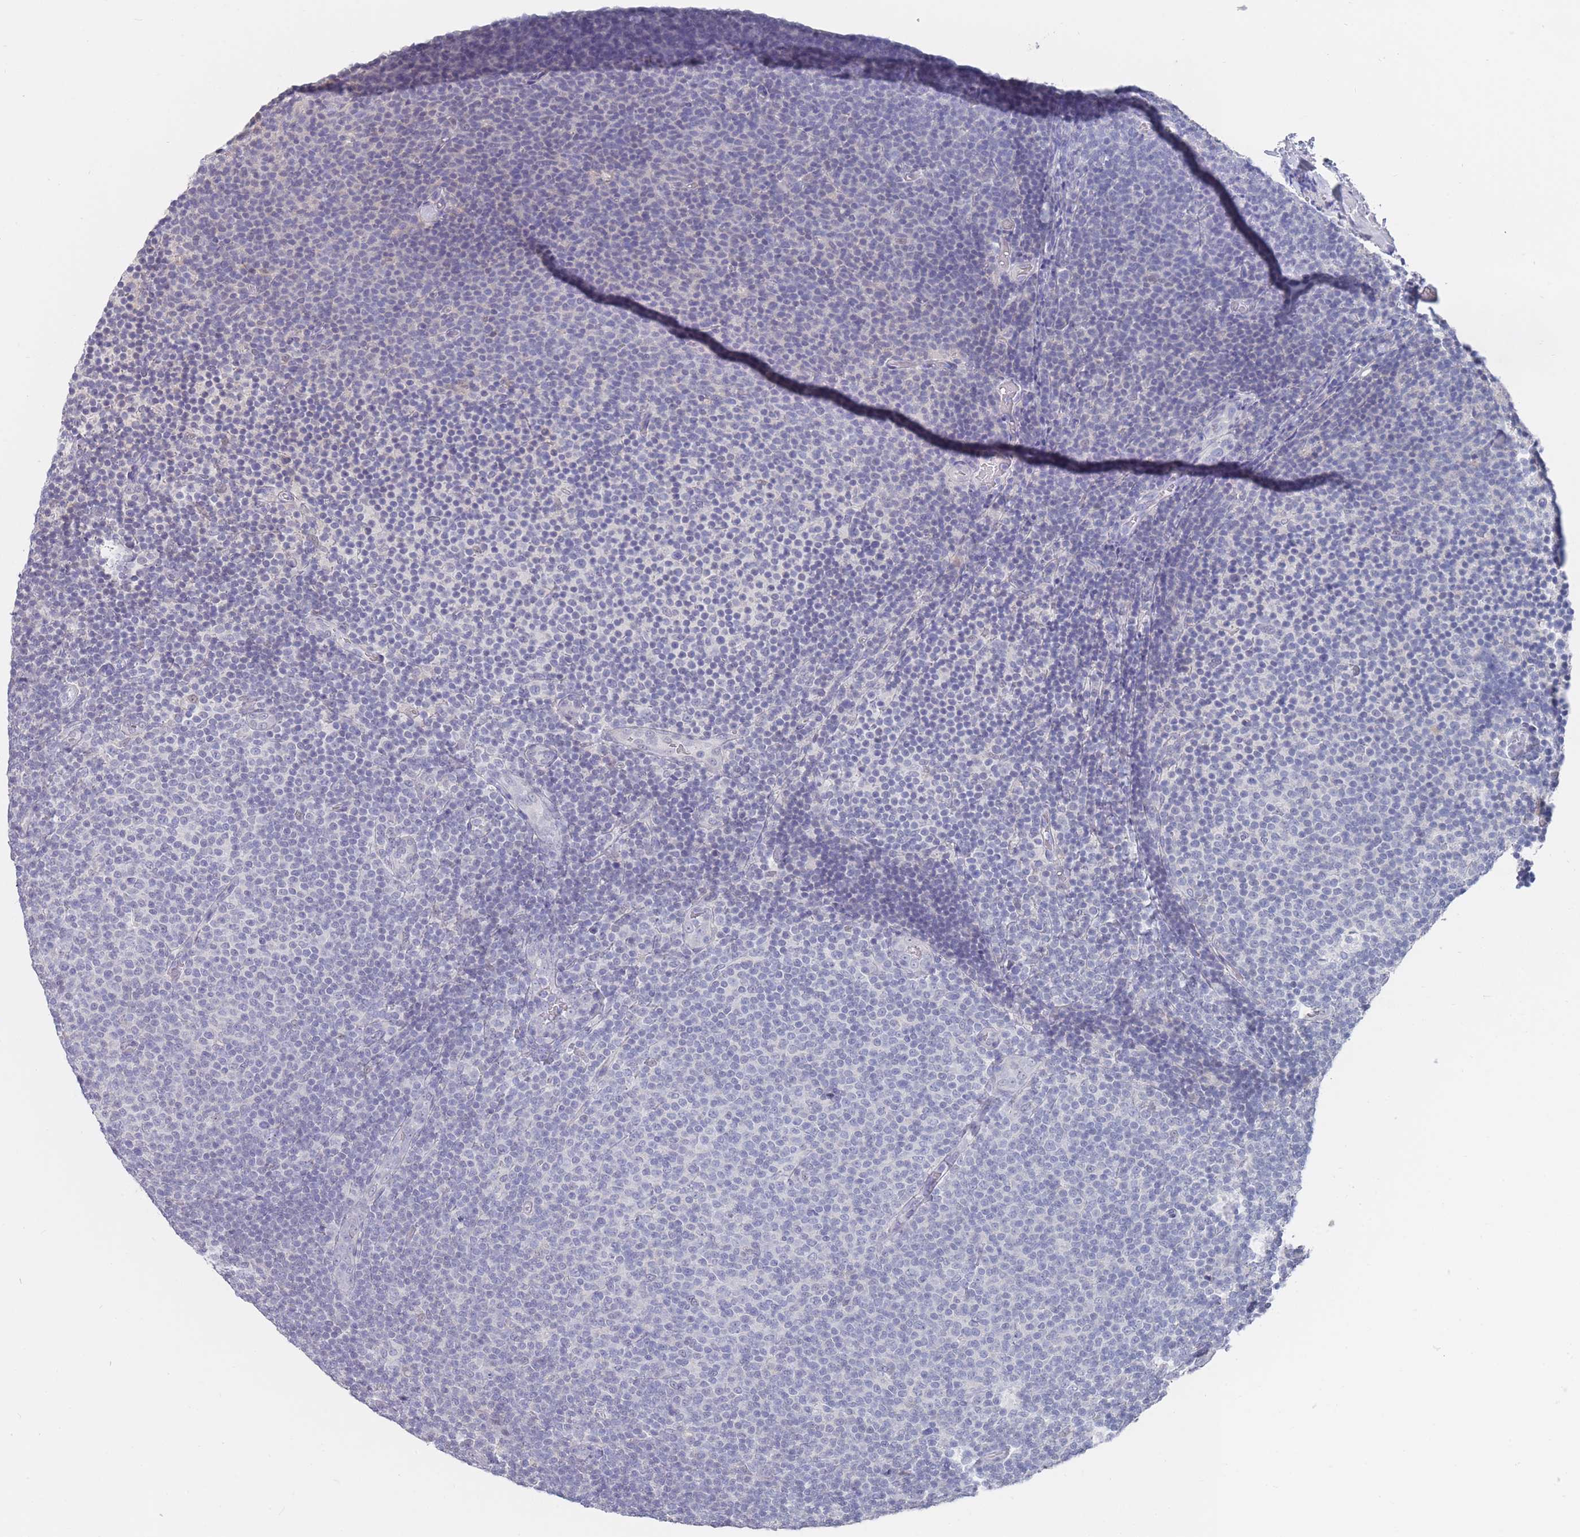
{"staining": {"intensity": "negative", "quantity": "none", "location": "none"}, "tissue": "lymphoma", "cell_type": "Tumor cells", "image_type": "cancer", "snomed": [{"axis": "morphology", "description": "Malignant lymphoma, non-Hodgkin's type, Low grade"}, {"axis": "topography", "description": "Lymph node"}], "caption": "Low-grade malignant lymphoma, non-Hodgkin's type was stained to show a protein in brown. There is no significant expression in tumor cells.", "gene": "CYP51A1", "patient": {"sex": "male", "age": 66}}